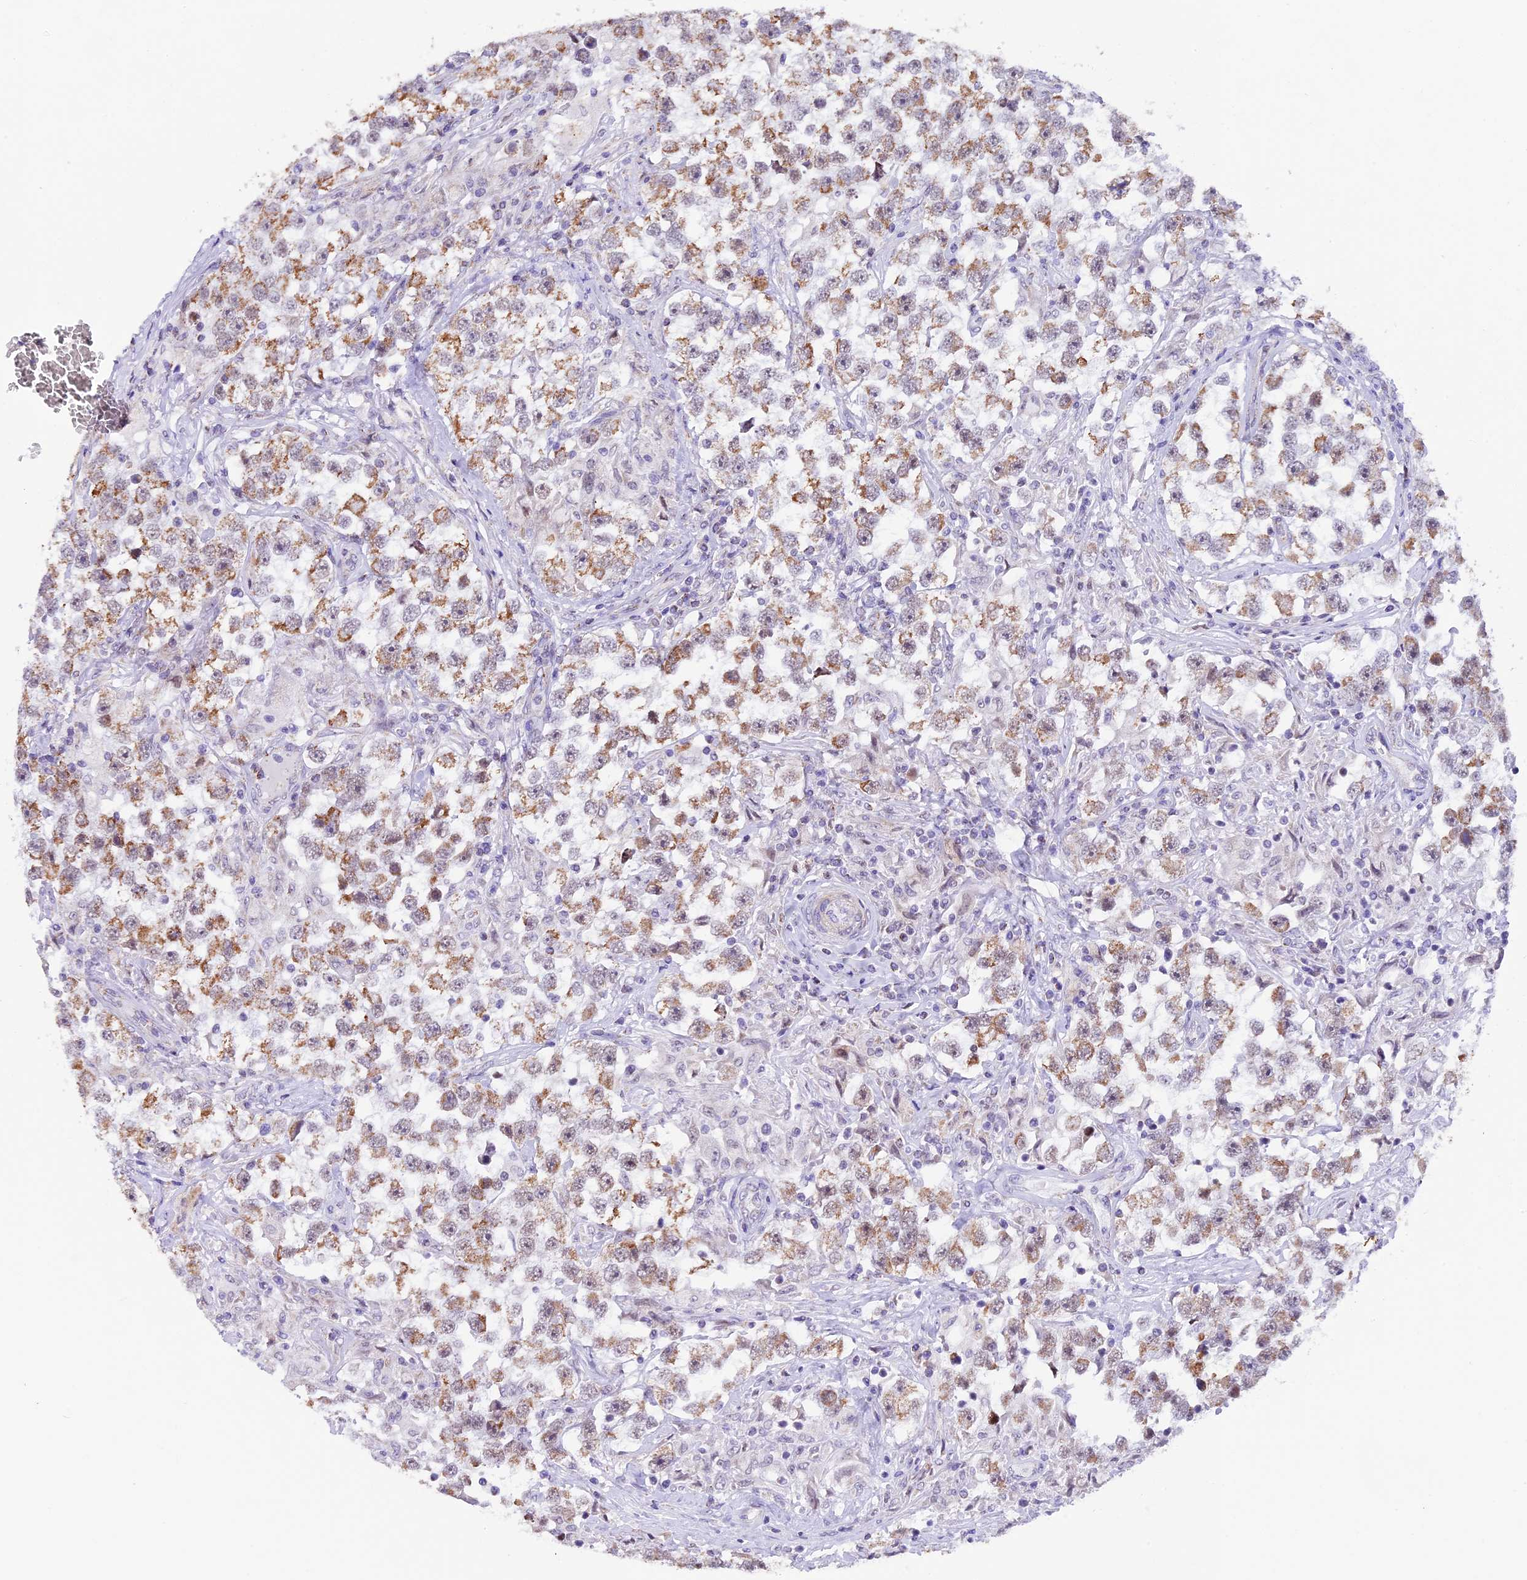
{"staining": {"intensity": "moderate", "quantity": ">75%", "location": "cytoplasmic/membranous"}, "tissue": "testis cancer", "cell_type": "Tumor cells", "image_type": "cancer", "snomed": [{"axis": "morphology", "description": "Seminoma, NOS"}, {"axis": "topography", "description": "Testis"}], "caption": "Immunohistochemical staining of seminoma (testis) demonstrates moderate cytoplasmic/membranous protein staining in about >75% of tumor cells.", "gene": "TFAM", "patient": {"sex": "male", "age": 46}}